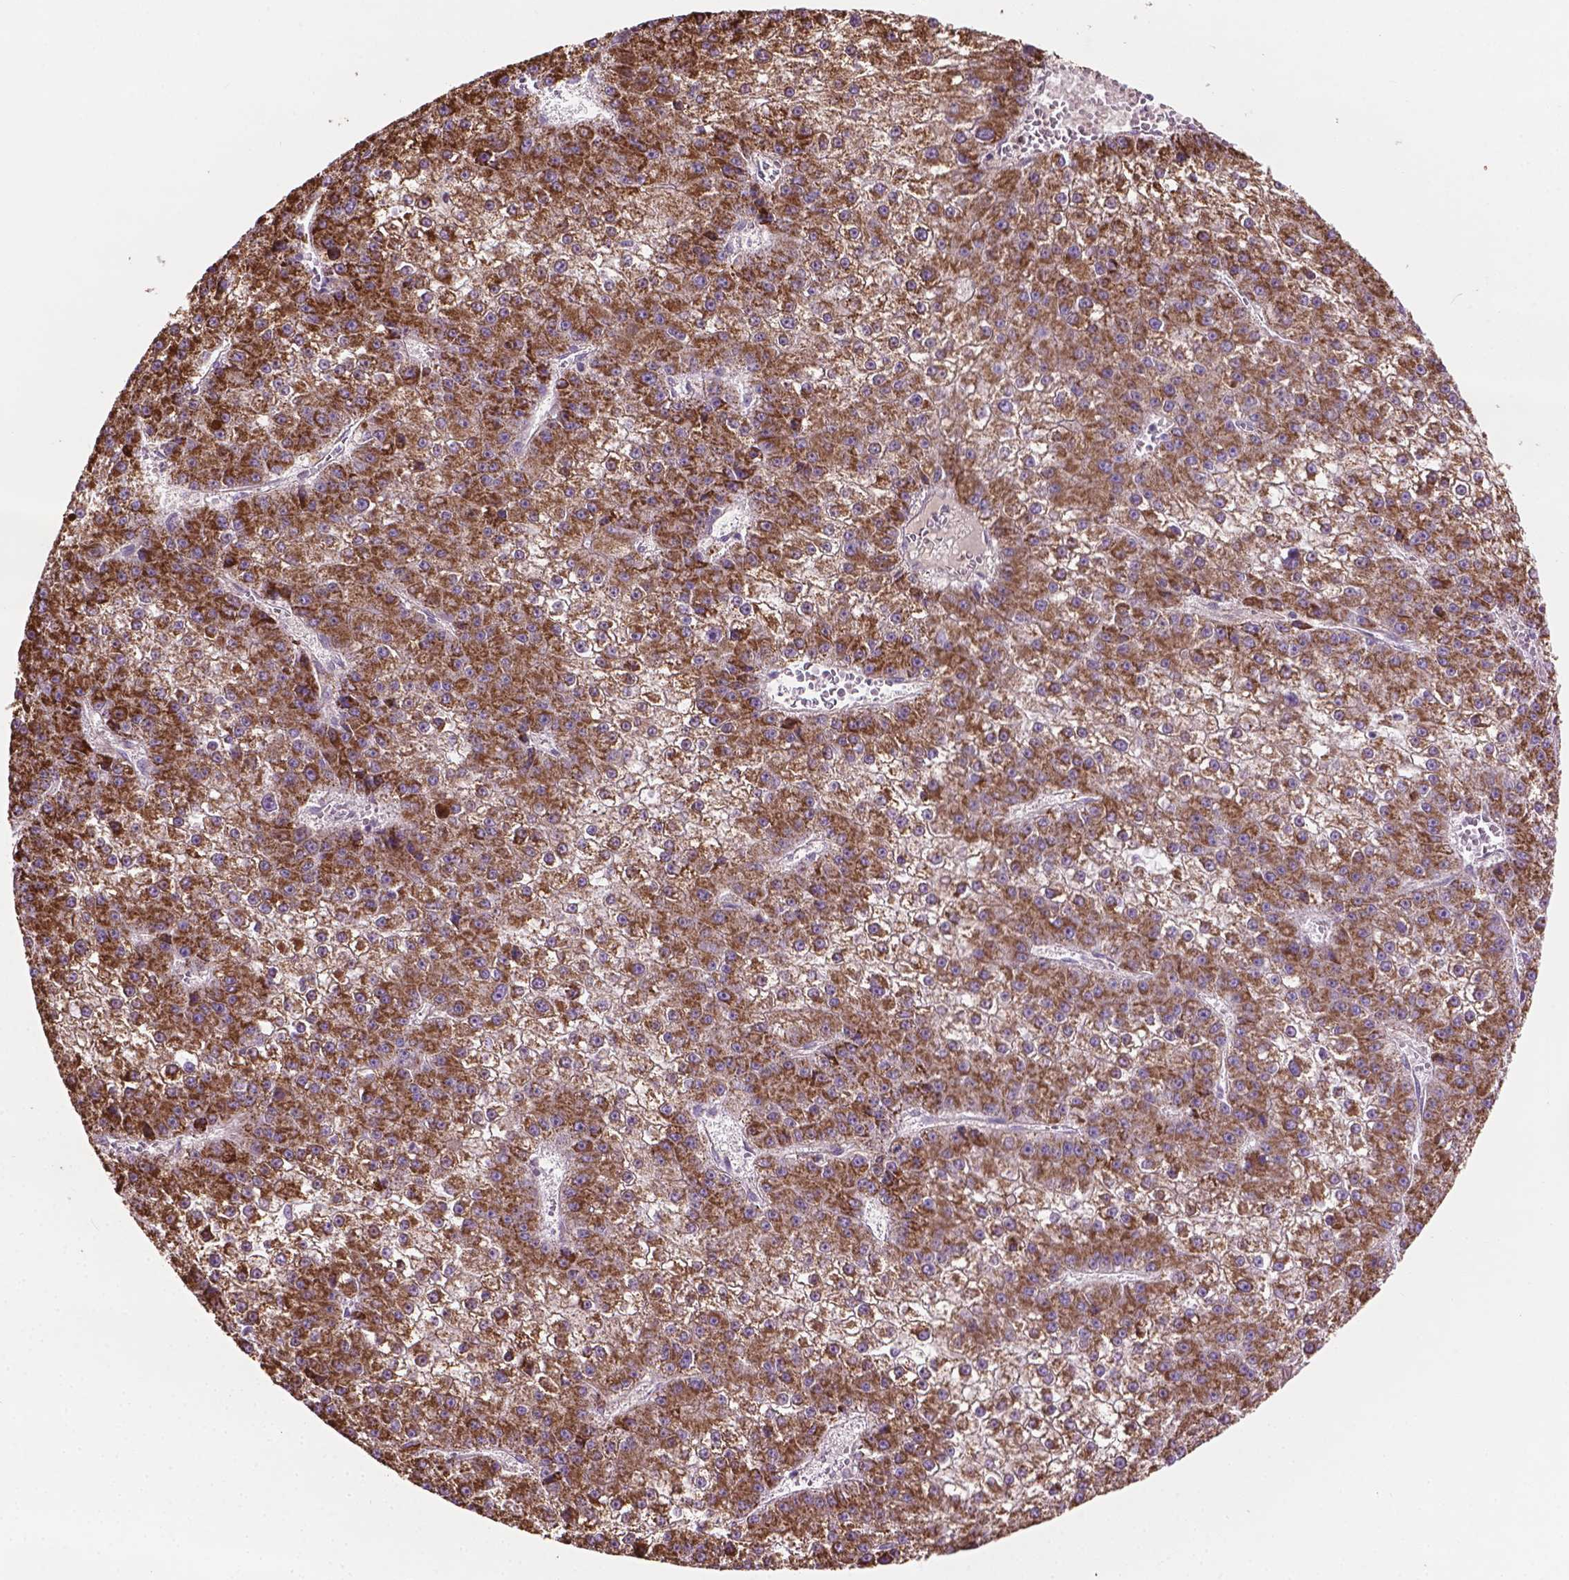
{"staining": {"intensity": "strong", "quantity": ">75%", "location": "cytoplasmic/membranous"}, "tissue": "liver cancer", "cell_type": "Tumor cells", "image_type": "cancer", "snomed": [{"axis": "morphology", "description": "Carcinoma, Hepatocellular, NOS"}, {"axis": "topography", "description": "Liver"}], "caption": "Immunohistochemistry (IHC) micrograph of liver cancer (hepatocellular carcinoma) stained for a protein (brown), which displays high levels of strong cytoplasmic/membranous staining in about >75% of tumor cells.", "gene": "PIBF1", "patient": {"sex": "female", "age": 73}}